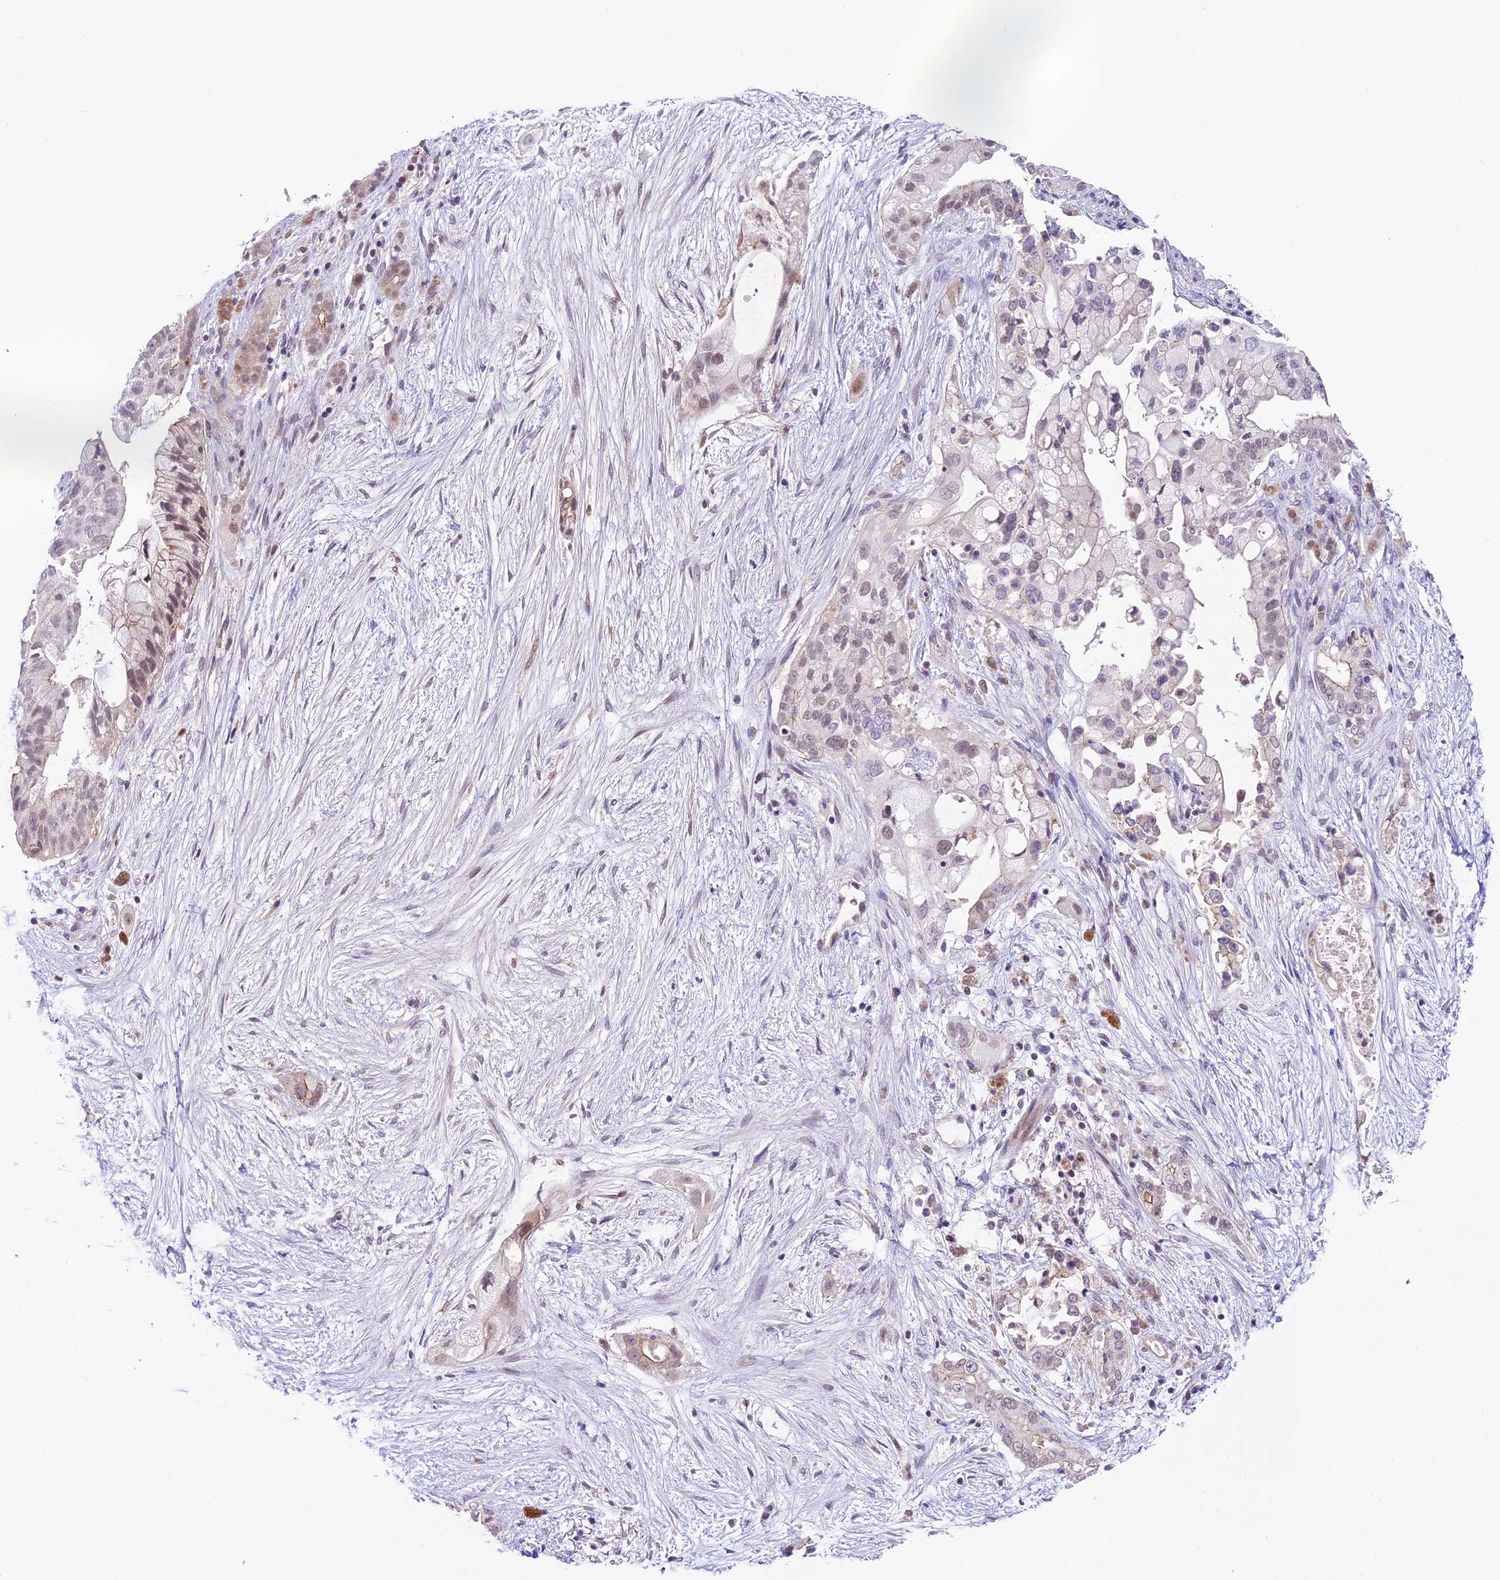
{"staining": {"intensity": "weak", "quantity": "<25%", "location": "nuclear"}, "tissue": "pancreatic cancer", "cell_type": "Tumor cells", "image_type": "cancer", "snomed": [{"axis": "morphology", "description": "Adenocarcinoma, NOS"}, {"axis": "topography", "description": "Pancreas"}], "caption": "Pancreatic cancer was stained to show a protein in brown. There is no significant staining in tumor cells. Brightfield microscopy of immunohistochemistry (IHC) stained with DAB (3,3'-diaminobenzidine) (brown) and hematoxylin (blue), captured at high magnification.", "gene": "SHKBP1", "patient": {"sex": "male", "age": 53}}